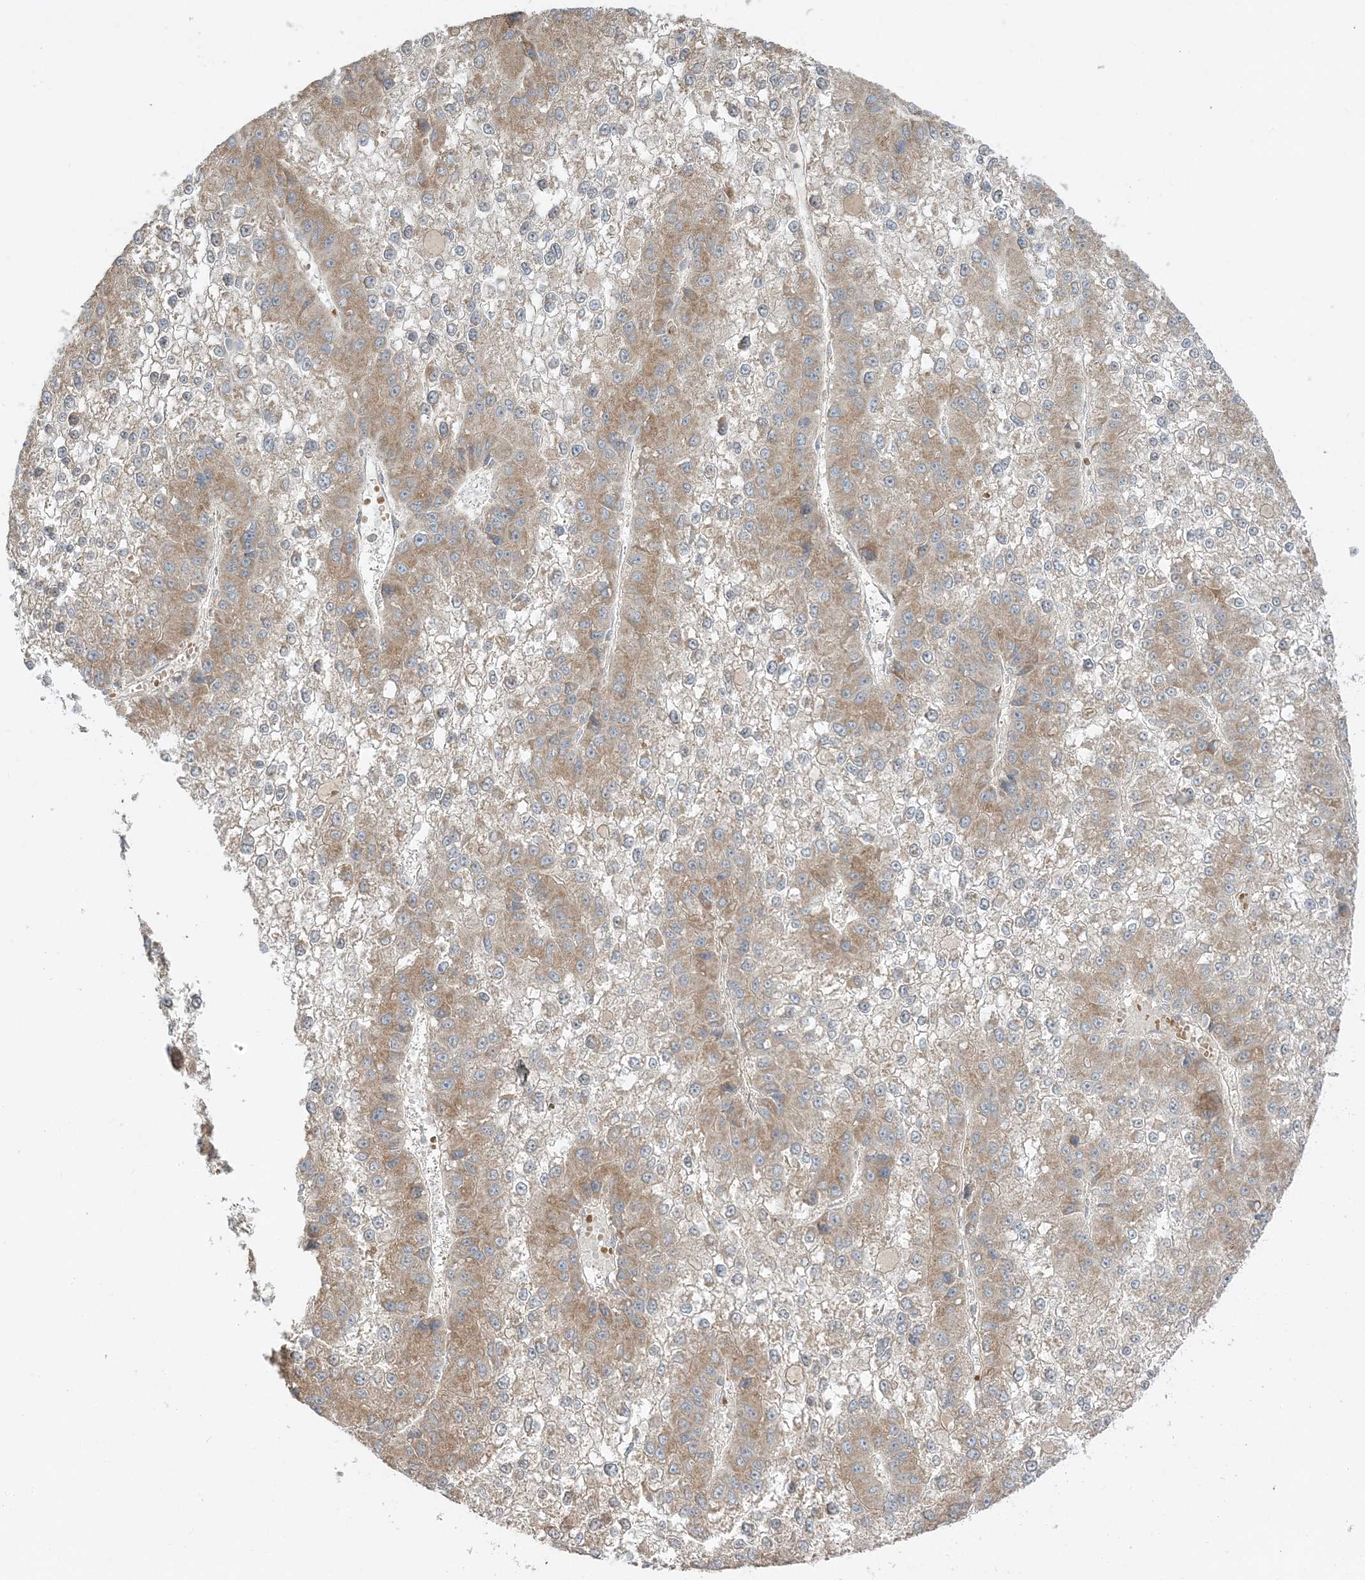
{"staining": {"intensity": "moderate", "quantity": "25%-75%", "location": "cytoplasmic/membranous"}, "tissue": "liver cancer", "cell_type": "Tumor cells", "image_type": "cancer", "snomed": [{"axis": "morphology", "description": "Carcinoma, Hepatocellular, NOS"}, {"axis": "topography", "description": "Liver"}], "caption": "The image exhibits immunohistochemical staining of hepatocellular carcinoma (liver). There is moderate cytoplasmic/membranous positivity is identified in approximately 25%-75% of tumor cells.", "gene": "AARS2", "patient": {"sex": "female", "age": 73}}